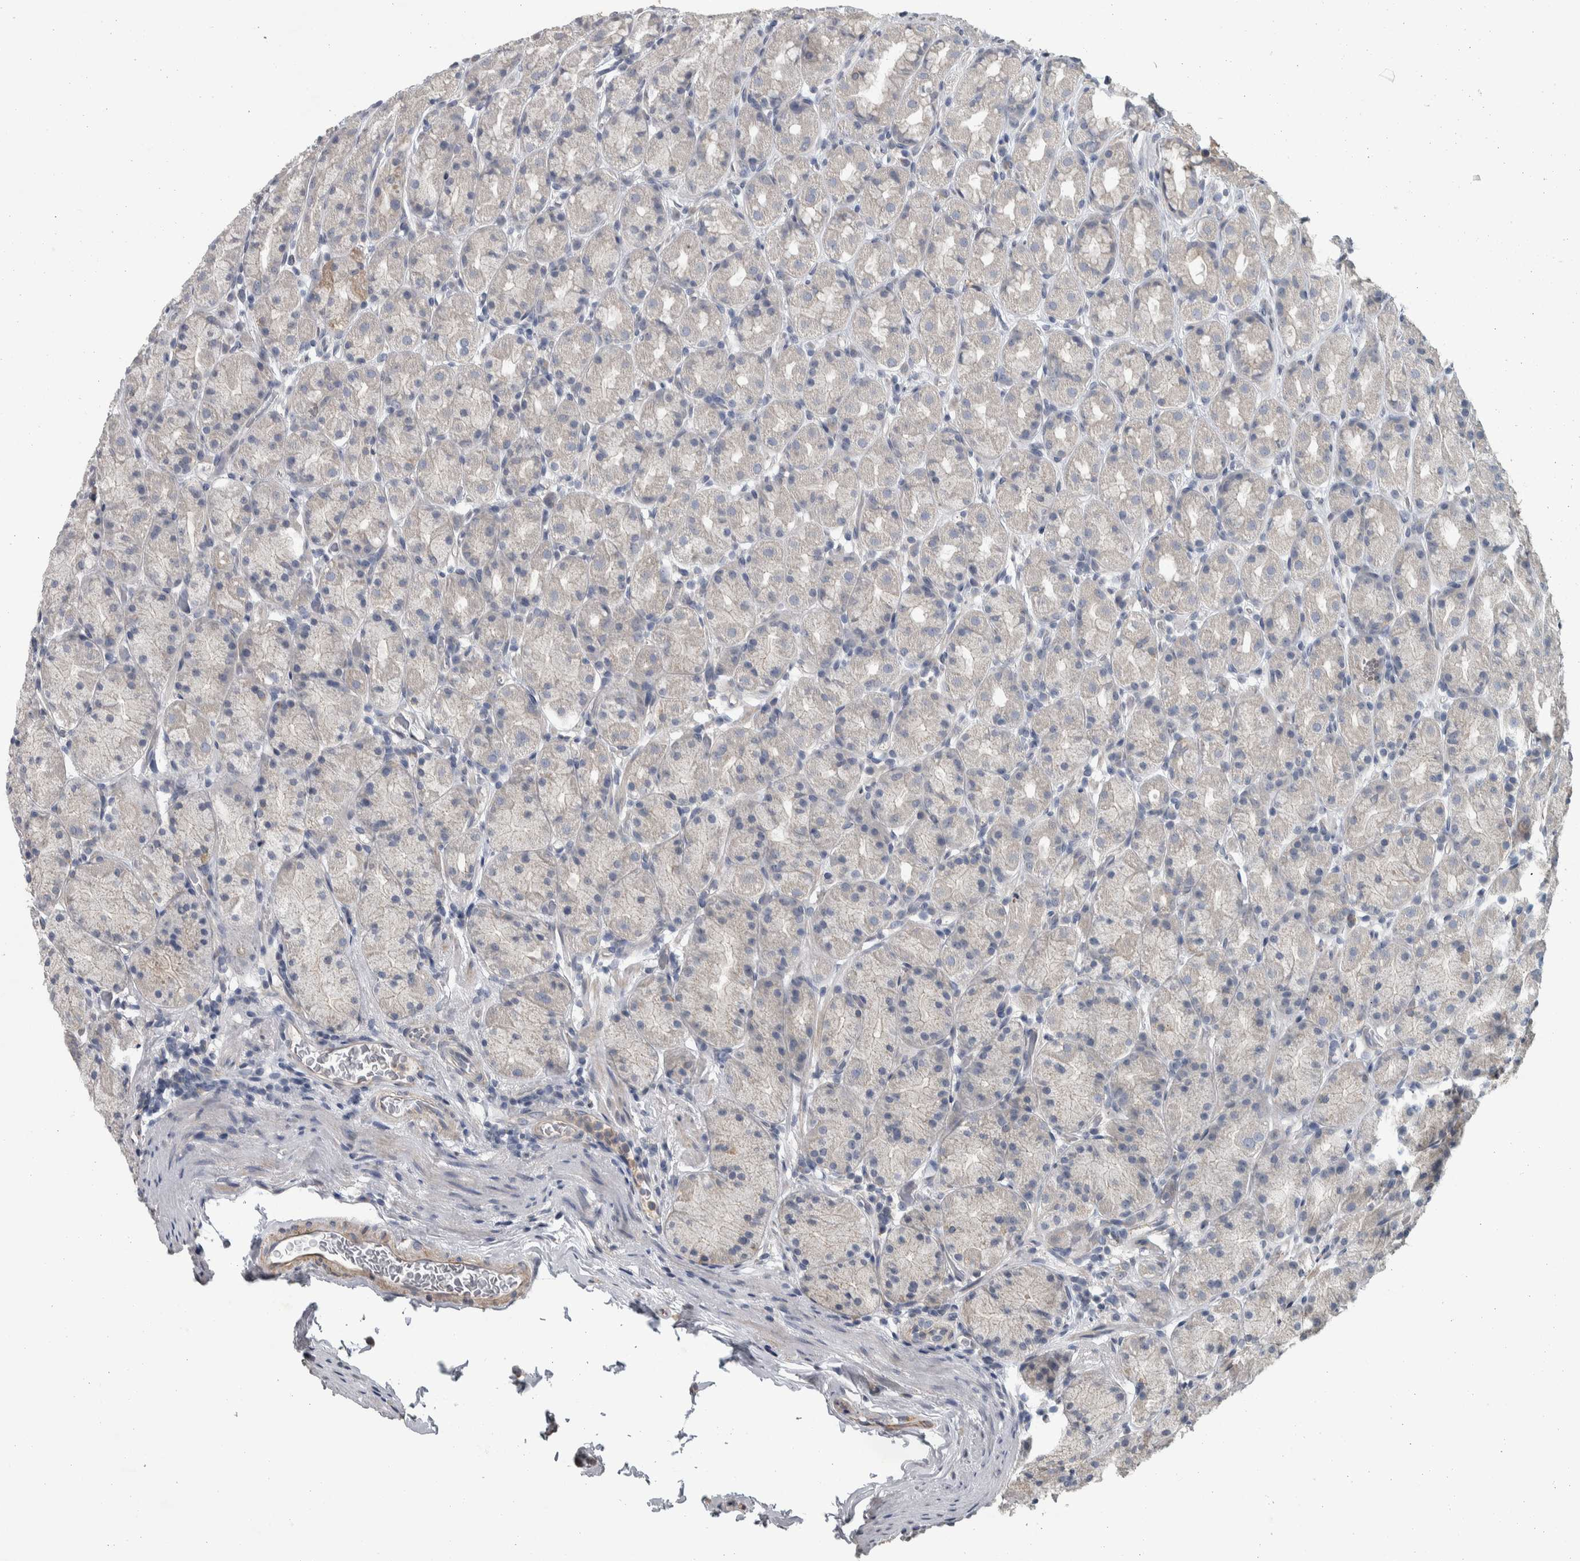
{"staining": {"intensity": "moderate", "quantity": "25%-75%", "location": "cytoplasmic/membranous"}, "tissue": "stomach", "cell_type": "Glandular cells", "image_type": "normal", "snomed": [{"axis": "morphology", "description": "Normal tissue, NOS"}, {"axis": "topography", "description": "Stomach, upper"}], "caption": "This micrograph shows benign stomach stained with immunohistochemistry to label a protein in brown. The cytoplasmic/membranous of glandular cells show moderate positivity for the protein. Nuclei are counter-stained blue.", "gene": "NT5C2", "patient": {"sex": "male", "age": 68}}